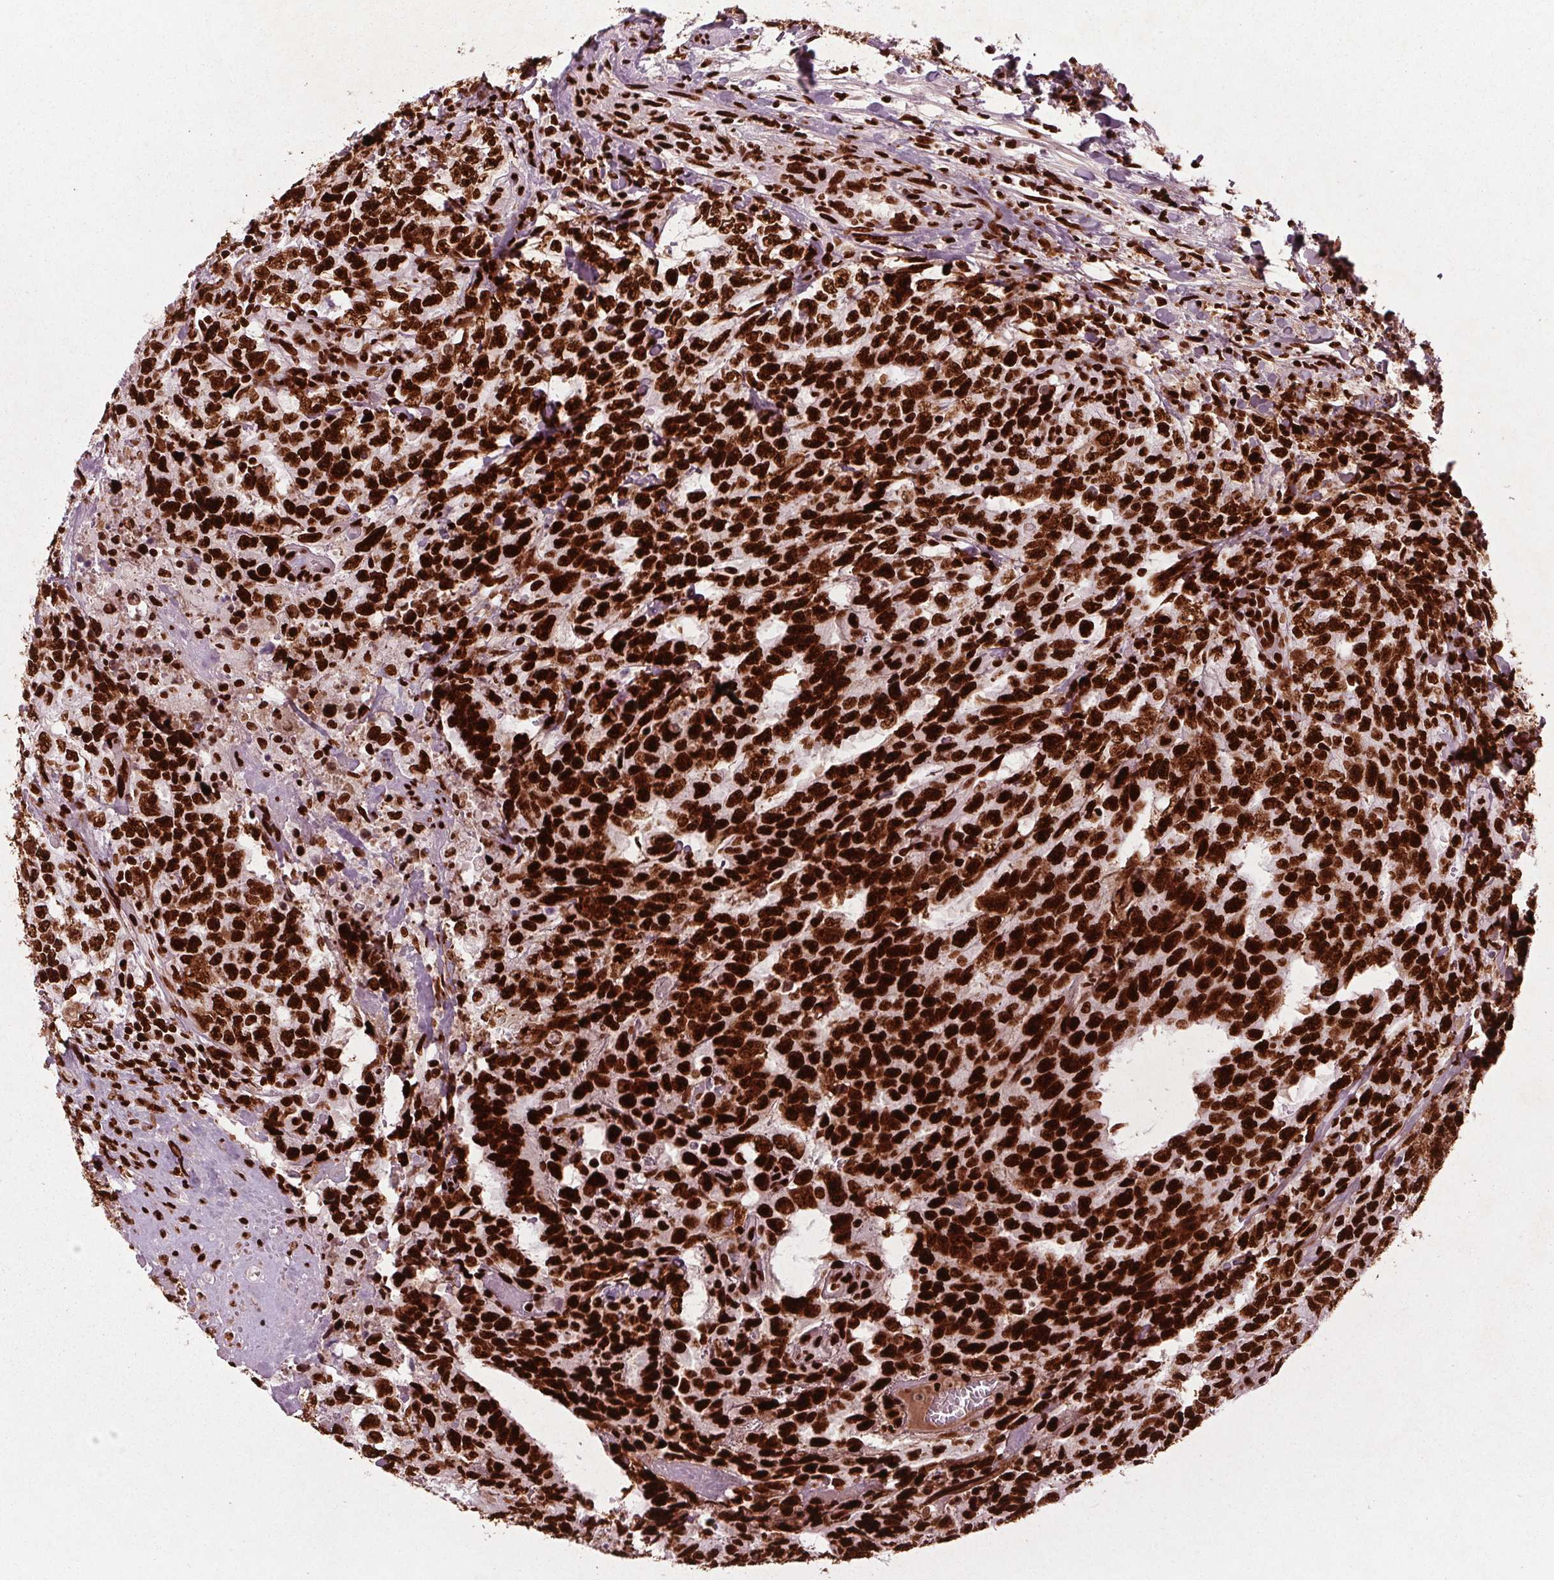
{"staining": {"intensity": "strong", "quantity": ">75%", "location": "nuclear"}, "tissue": "testis cancer", "cell_type": "Tumor cells", "image_type": "cancer", "snomed": [{"axis": "morphology", "description": "Carcinoma, Embryonal, NOS"}, {"axis": "topography", "description": "Testis"}], "caption": "Embryonal carcinoma (testis) tissue displays strong nuclear expression in approximately >75% of tumor cells", "gene": "BRD4", "patient": {"sex": "male", "age": 24}}